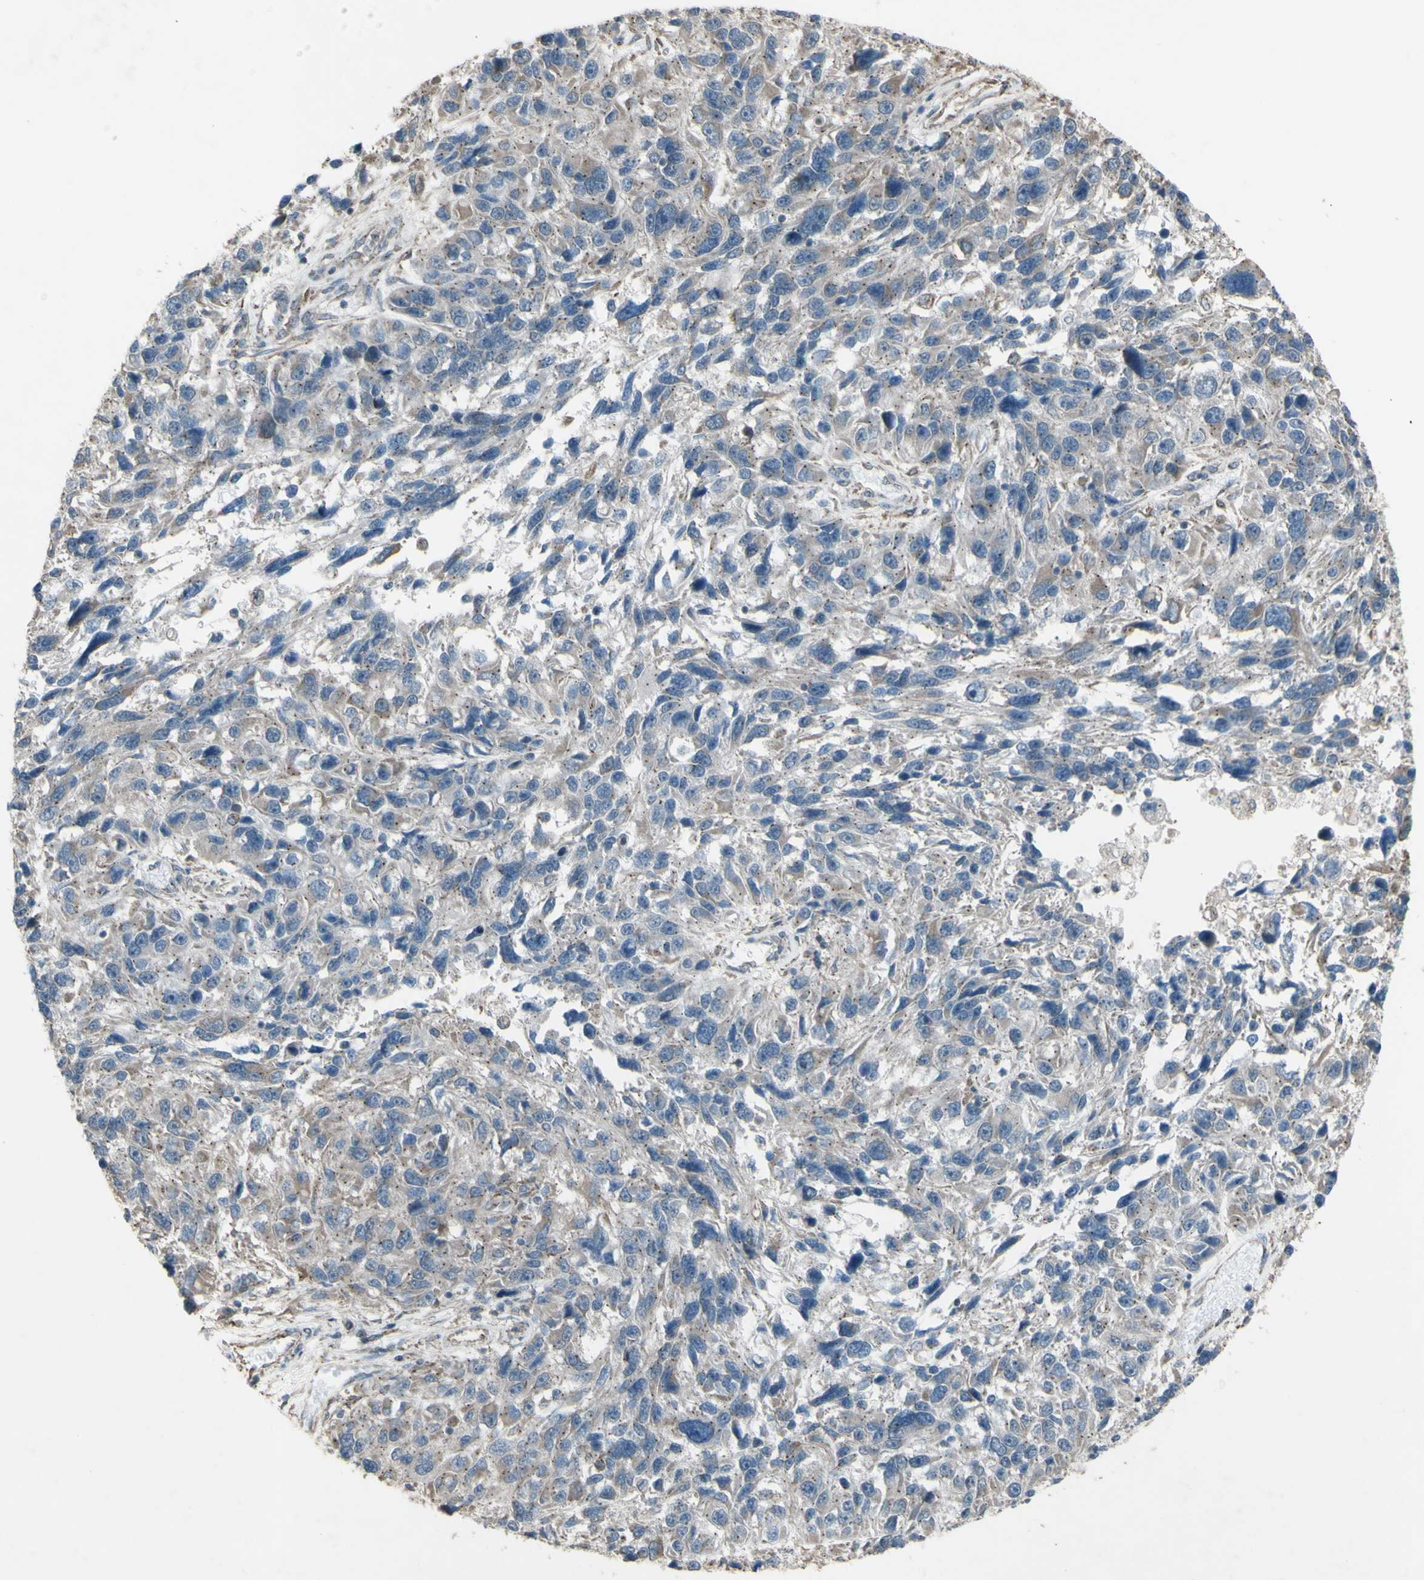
{"staining": {"intensity": "negative", "quantity": "none", "location": "none"}, "tissue": "melanoma", "cell_type": "Tumor cells", "image_type": "cancer", "snomed": [{"axis": "morphology", "description": "Malignant melanoma, NOS"}, {"axis": "topography", "description": "Skin"}], "caption": "Photomicrograph shows no significant protein positivity in tumor cells of malignant melanoma.", "gene": "FXYD3", "patient": {"sex": "male", "age": 53}}